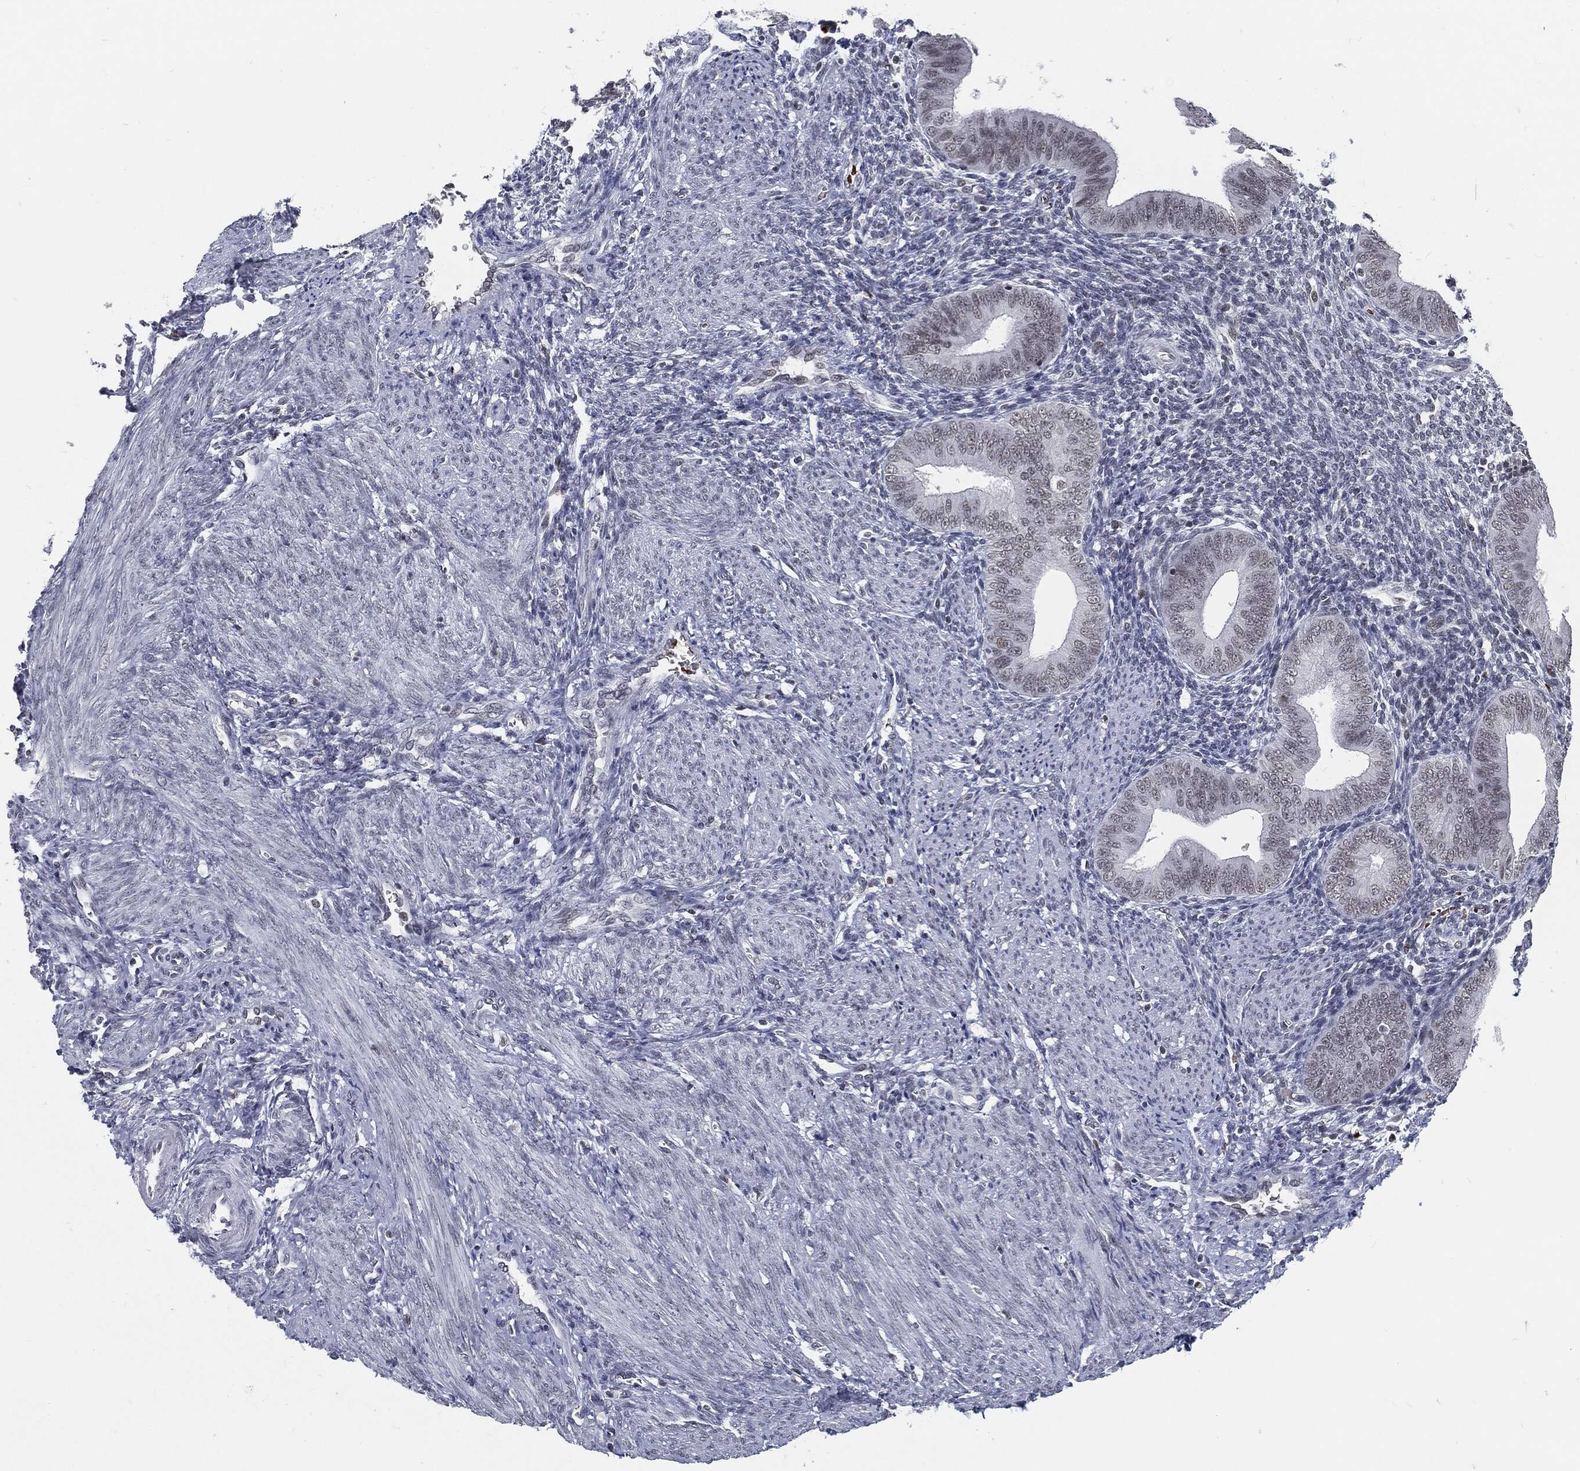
{"staining": {"intensity": "negative", "quantity": "none", "location": "none"}, "tissue": "endometrium", "cell_type": "Cells in endometrial stroma", "image_type": "normal", "snomed": [{"axis": "morphology", "description": "Normal tissue, NOS"}, {"axis": "topography", "description": "Endometrium"}], "caption": "Immunohistochemical staining of benign human endometrium reveals no significant expression in cells in endometrial stroma. (Stains: DAB (3,3'-diaminobenzidine) immunohistochemistry with hematoxylin counter stain, Microscopy: brightfield microscopy at high magnification).", "gene": "ANXA1", "patient": {"sex": "female", "age": 39}}